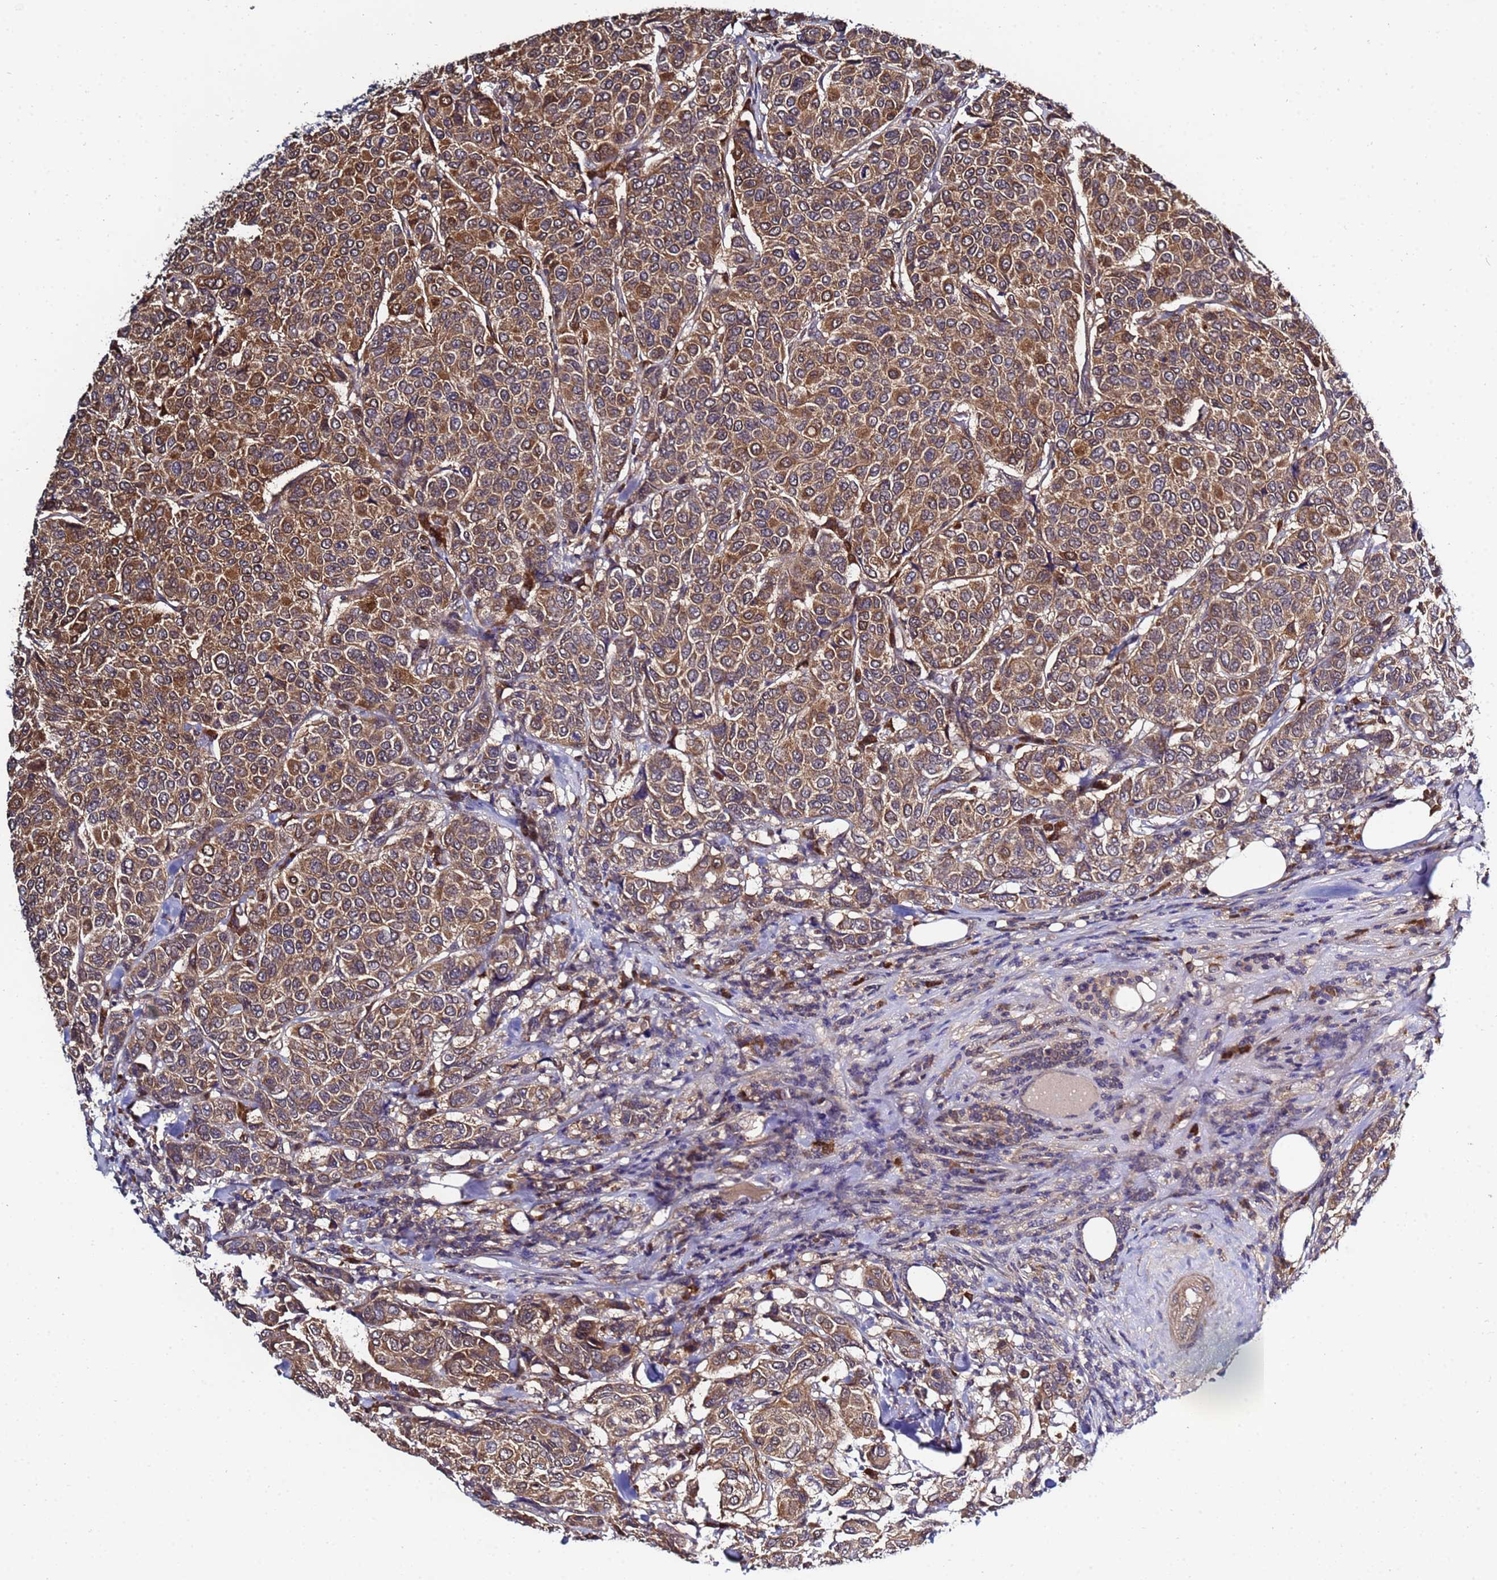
{"staining": {"intensity": "moderate", "quantity": ">75%", "location": "cytoplasmic/membranous"}, "tissue": "breast cancer", "cell_type": "Tumor cells", "image_type": "cancer", "snomed": [{"axis": "morphology", "description": "Duct carcinoma"}, {"axis": "topography", "description": "Breast"}], "caption": "Breast intraductal carcinoma stained with a brown dye exhibits moderate cytoplasmic/membranous positive positivity in about >75% of tumor cells.", "gene": "NAXE", "patient": {"sex": "female", "age": 55}}